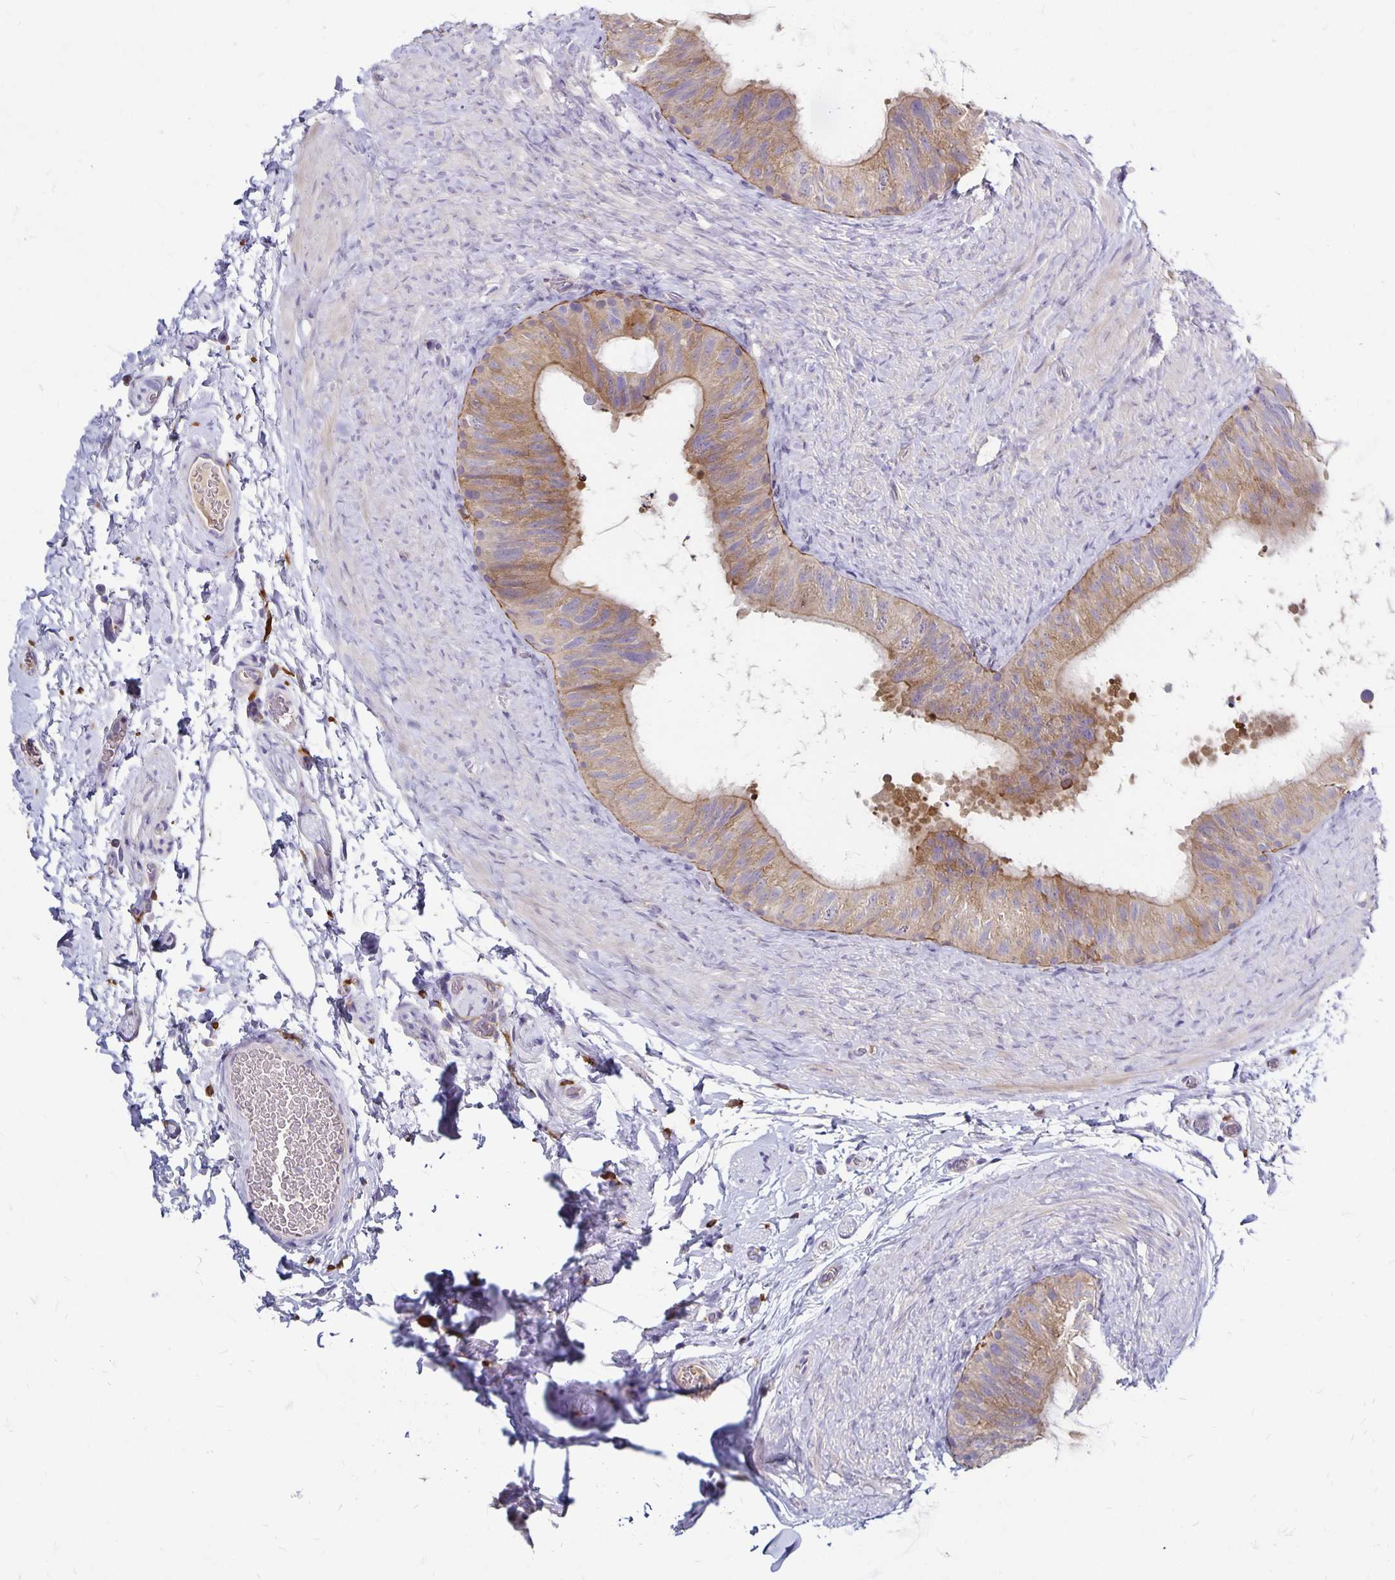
{"staining": {"intensity": "moderate", "quantity": ">75%", "location": "cytoplasmic/membranous"}, "tissue": "epididymis", "cell_type": "Glandular cells", "image_type": "normal", "snomed": [{"axis": "morphology", "description": "Normal tissue, NOS"}, {"axis": "topography", "description": "Epididymis, spermatic cord, NOS"}, {"axis": "topography", "description": "Epididymis"}], "caption": "Protein staining by immunohistochemistry exhibits moderate cytoplasmic/membranous staining in about >75% of glandular cells in normal epididymis.", "gene": "TNS3", "patient": {"sex": "male", "age": 31}}